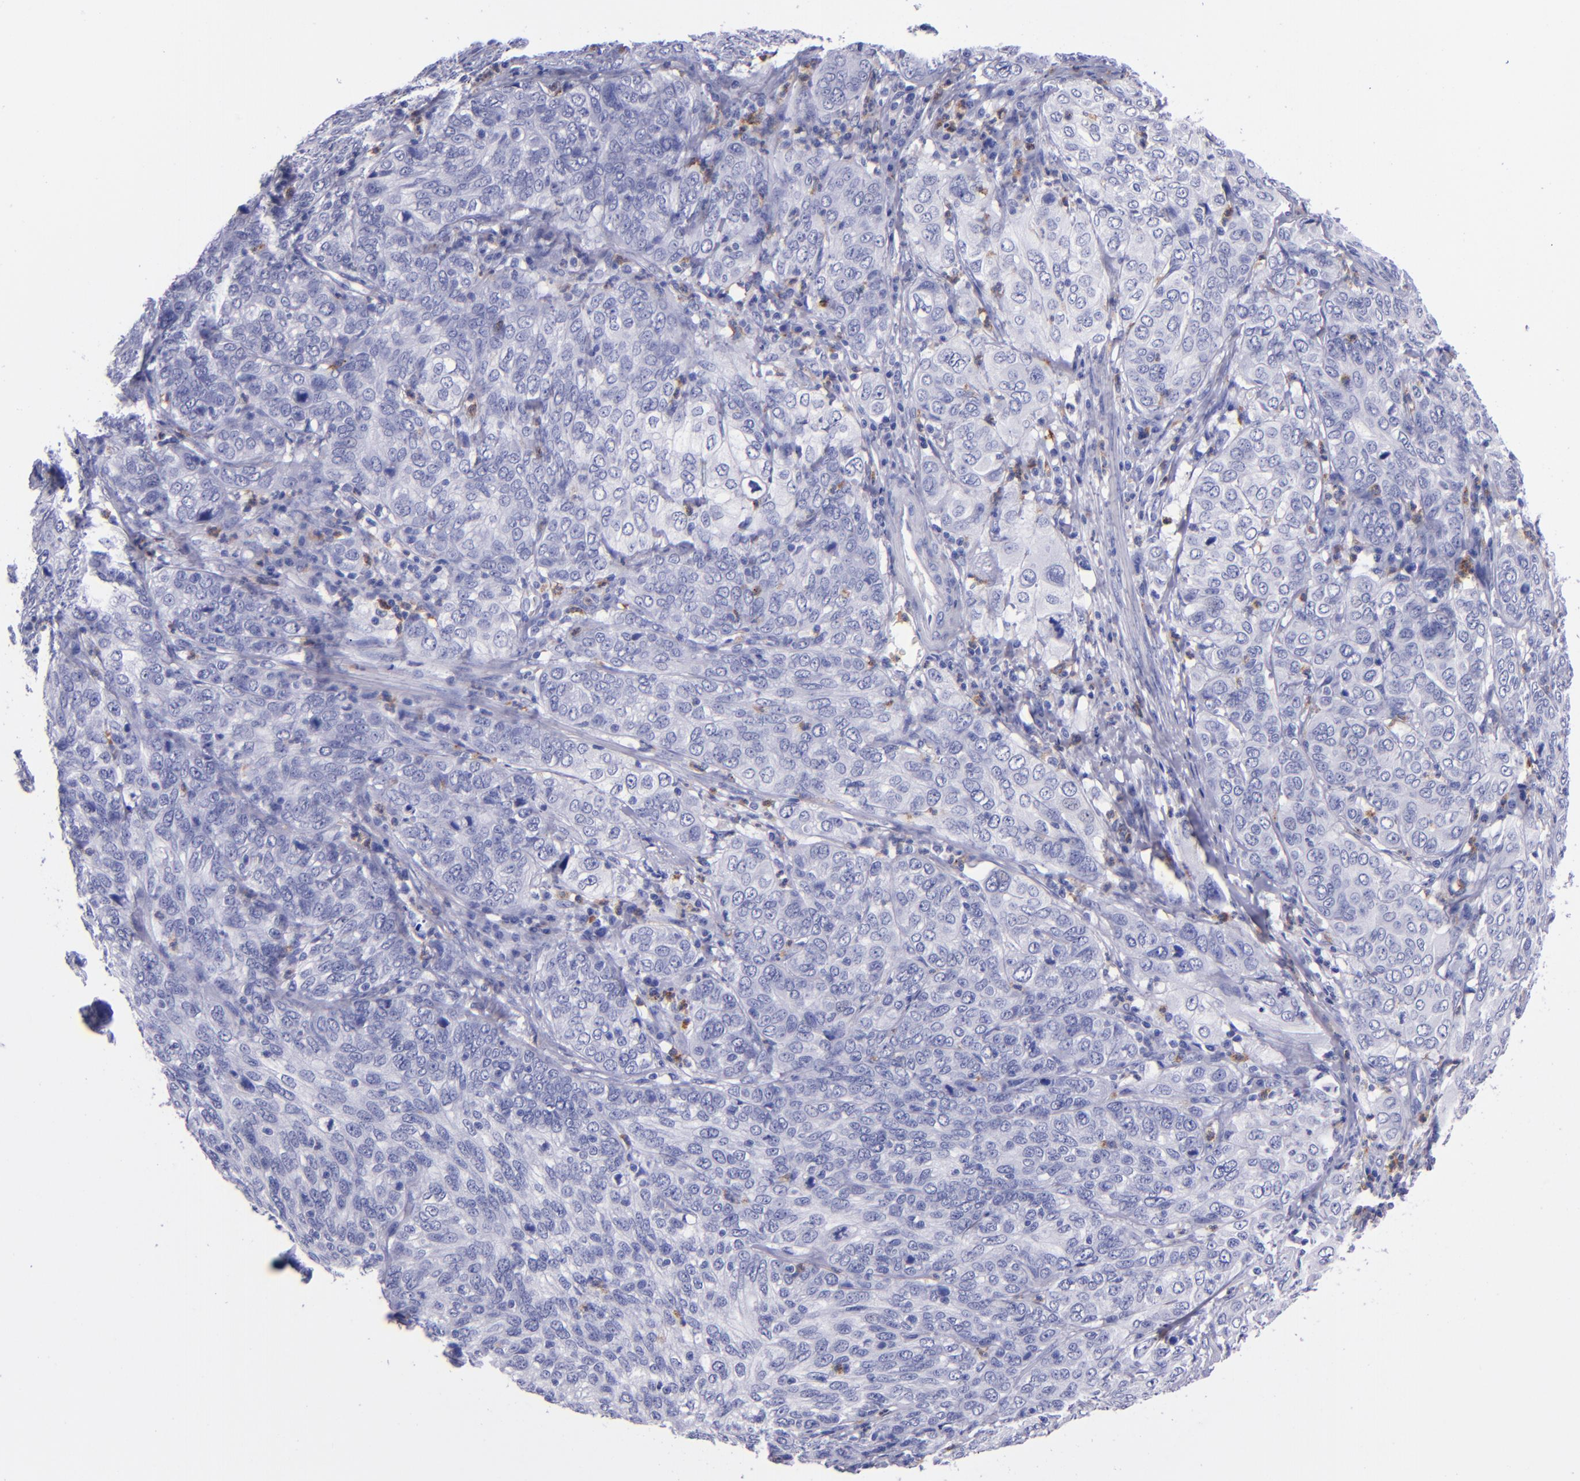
{"staining": {"intensity": "negative", "quantity": "none", "location": "none"}, "tissue": "cervical cancer", "cell_type": "Tumor cells", "image_type": "cancer", "snomed": [{"axis": "morphology", "description": "Squamous cell carcinoma, NOS"}, {"axis": "topography", "description": "Cervix"}], "caption": "Immunohistochemistry micrograph of neoplastic tissue: squamous cell carcinoma (cervical) stained with DAB shows no significant protein expression in tumor cells.", "gene": "CR1", "patient": {"sex": "female", "age": 38}}